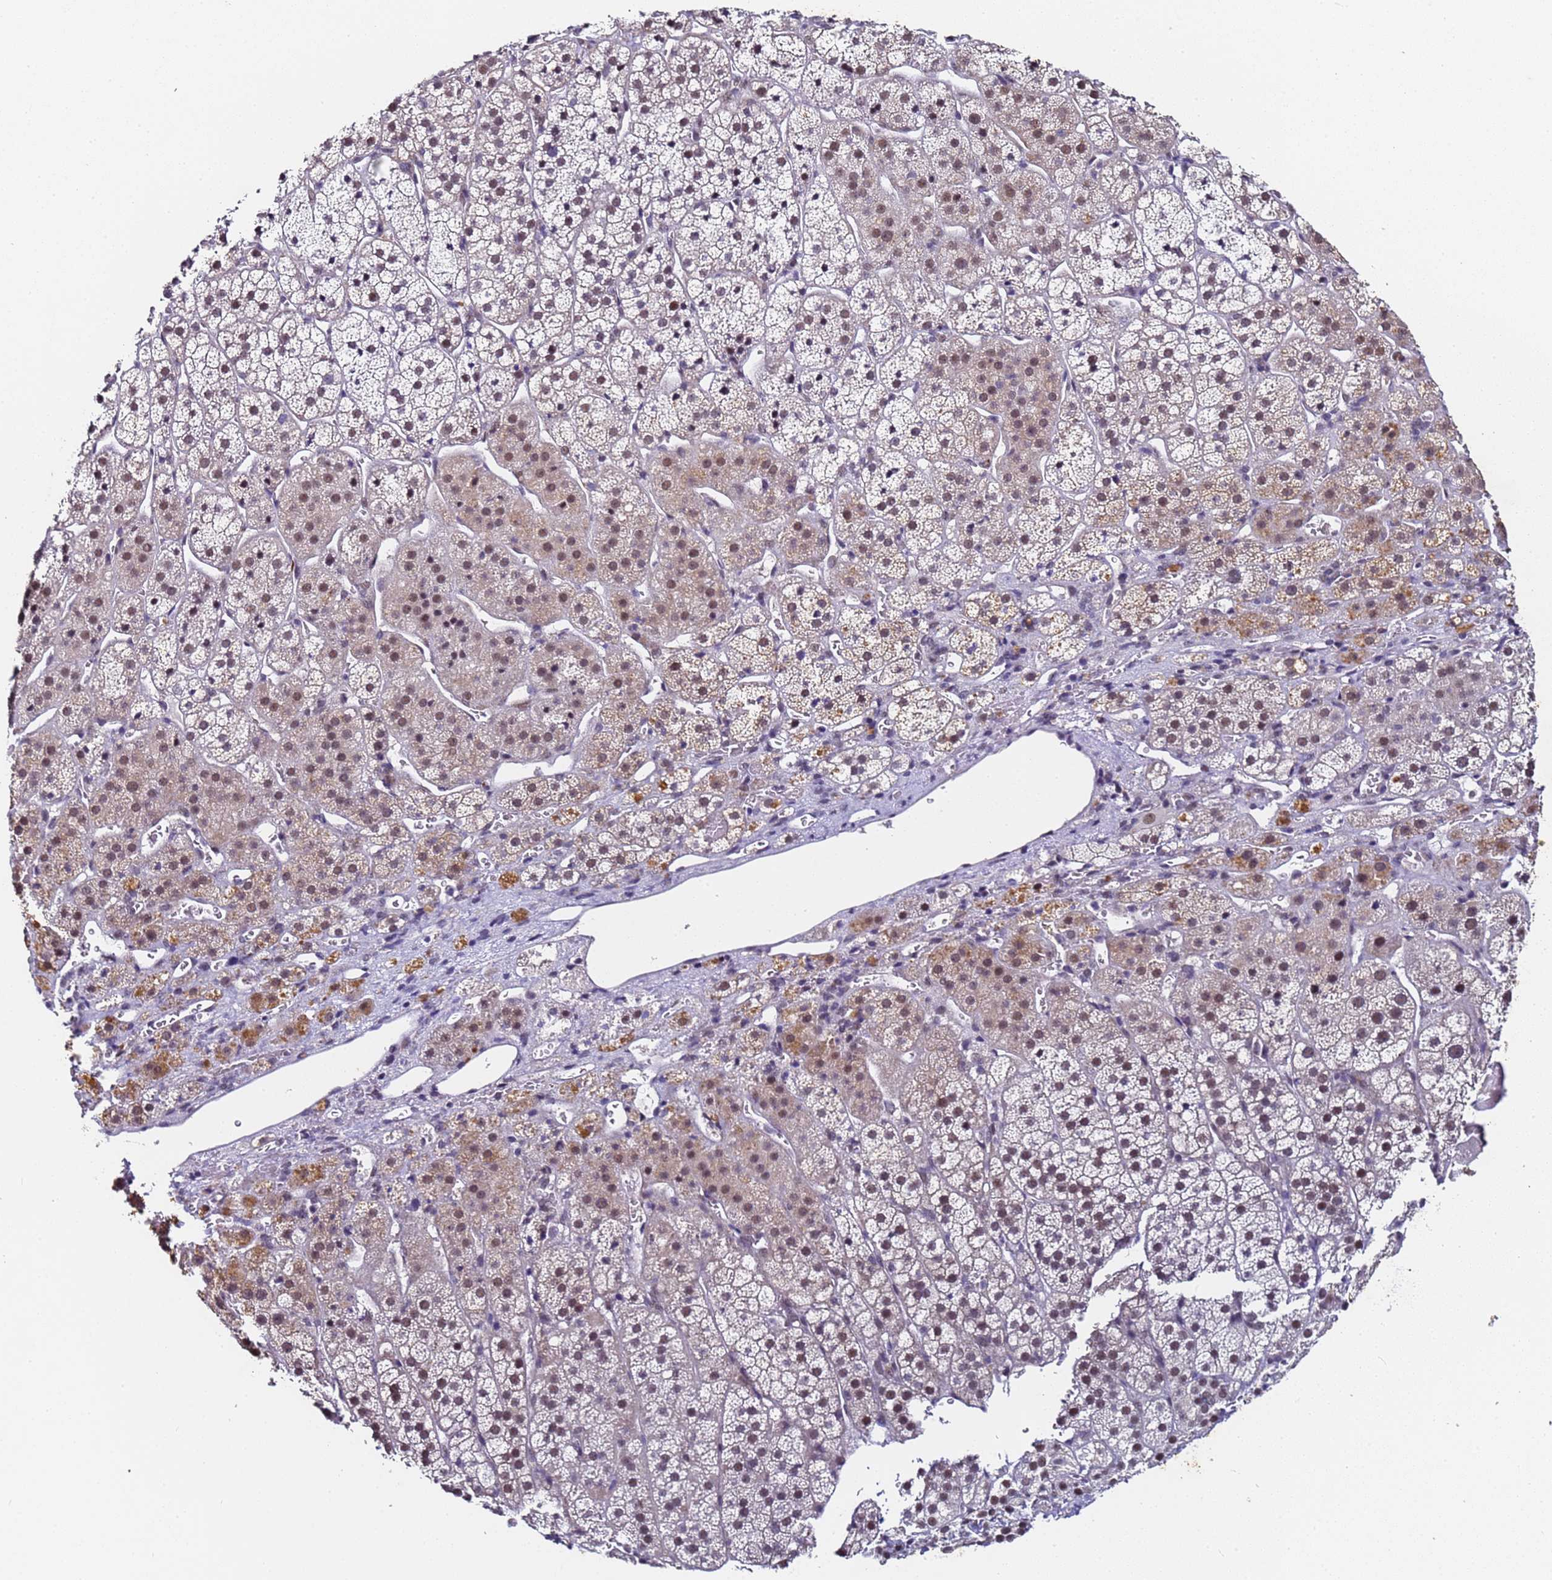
{"staining": {"intensity": "moderate", "quantity": "<25%", "location": "cytoplasmic/membranous,nuclear"}, "tissue": "adrenal gland", "cell_type": "Glandular cells", "image_type": "normal", "snomed": [{"axis": "morphology", "description": "Normal tissue, NOS"}, {"axis": "topography", "description": "Adrenal gland"}], "caption": "Immunohistochemistry staining of unremarkable adrenal gland, which demonstrates low levels of moderate cytoplasmic/membranous,nuclear positivity in about <25% of glandular cells indicating moderate cytoplasmic/membranous,nuclear protein staining. The staining was performed using DAB (brown) for protein detection and nuclei were counterstained in hematoxylin (blue).", "gene": "FNBP4", "patient": {"sex": "female", "age": 44}}